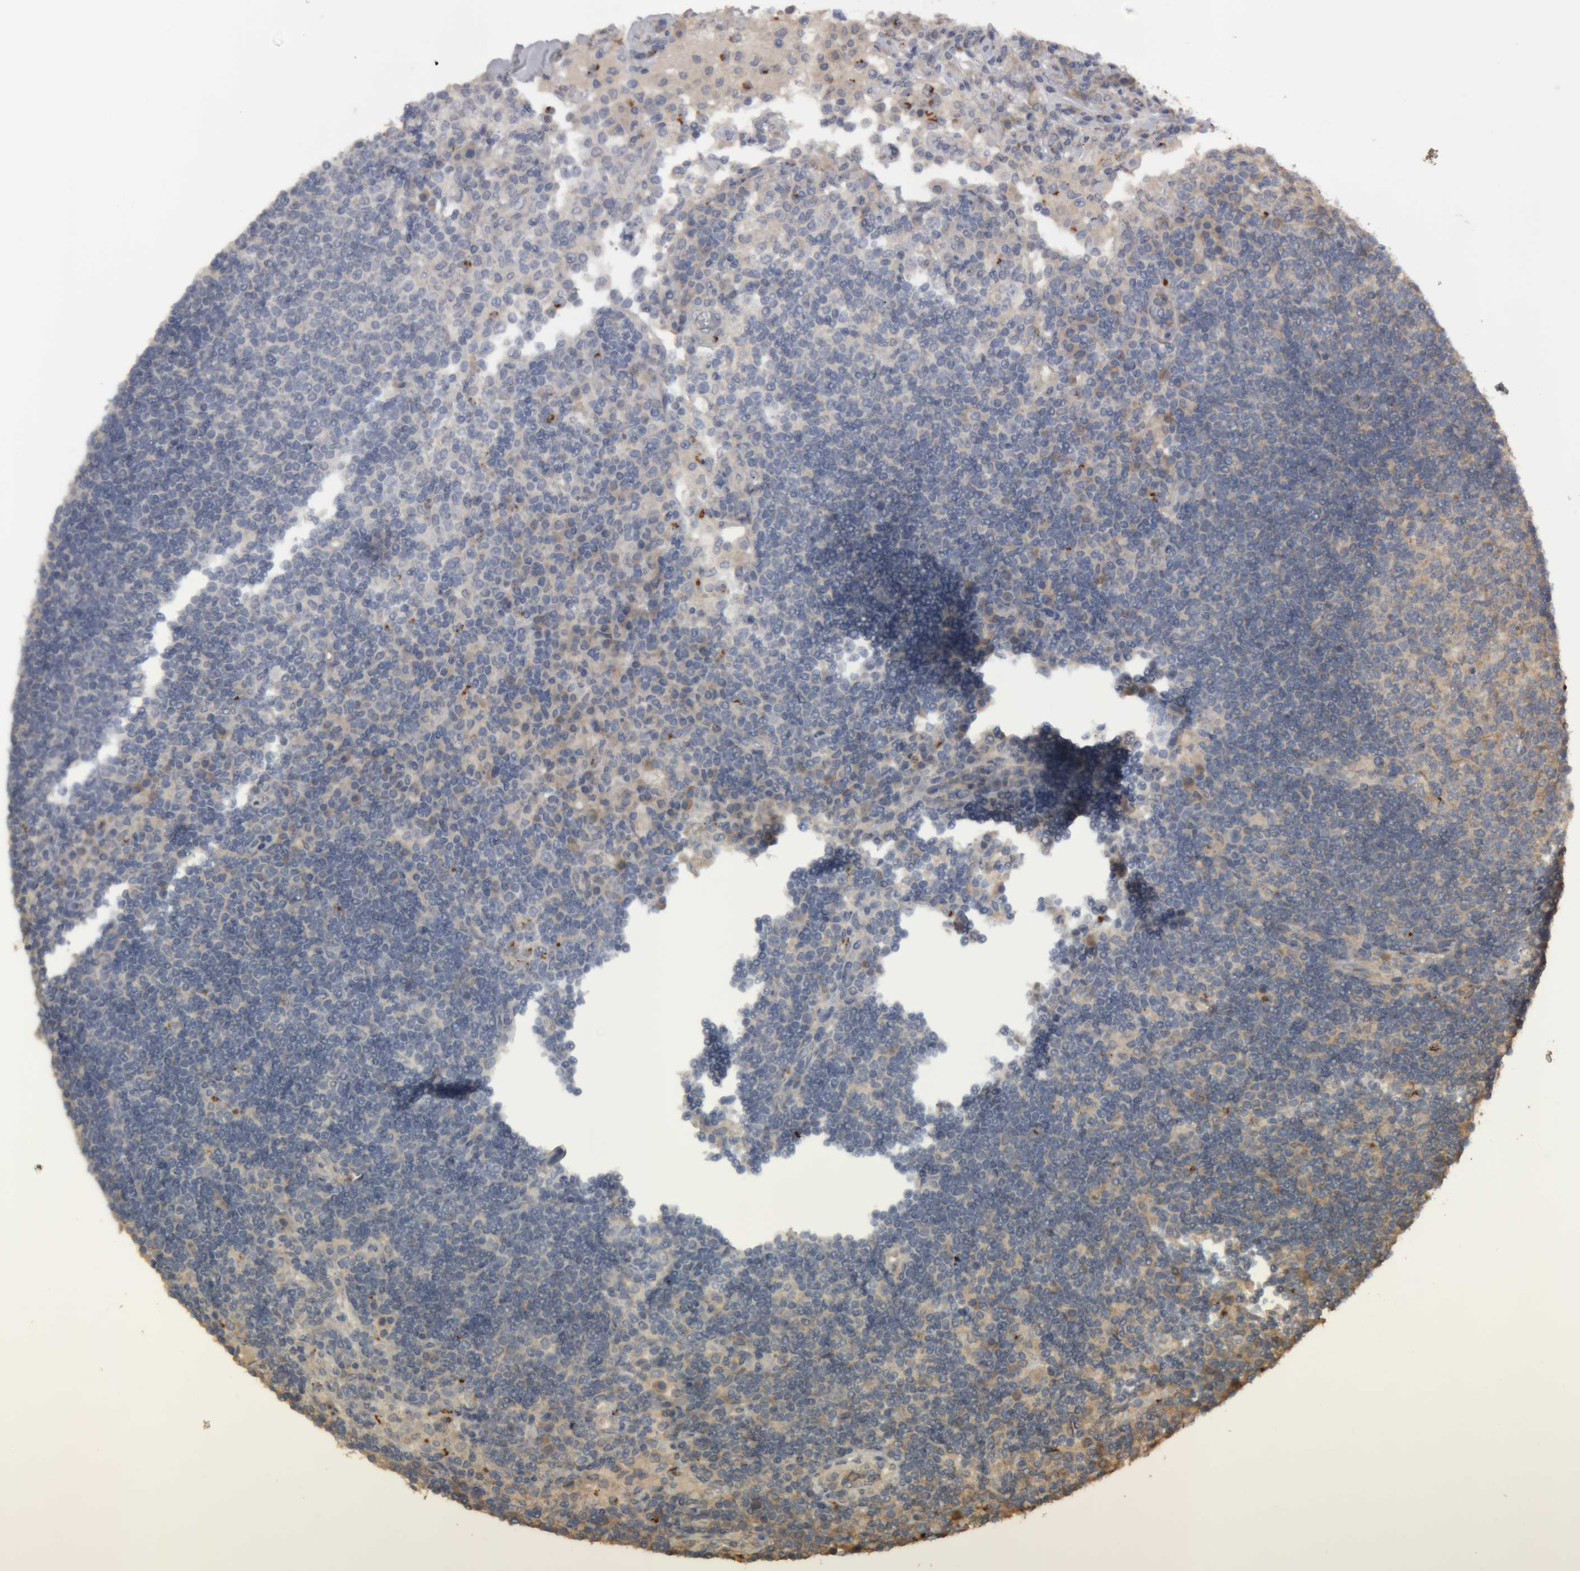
{"staining": {"intensity": "negative", "quantity": "none", "location": "none"}, "tissue": "lymph node", "cell_type": "Germinal center cells", "image_type": "normal", "snomed": [{"axis": "morphology", "description": "Normal tissue, NOS"}, {"axis": "topography", "description": "Lymph node"}], "caption": "DAB (3,3'-diaminobenzidine) immunohistochemical staining of unremarkable human lymph node demonstrates no significant staining in germinal center cells.", "gene": "TMED7", "patient": {"sex": "female", "age": 53}}